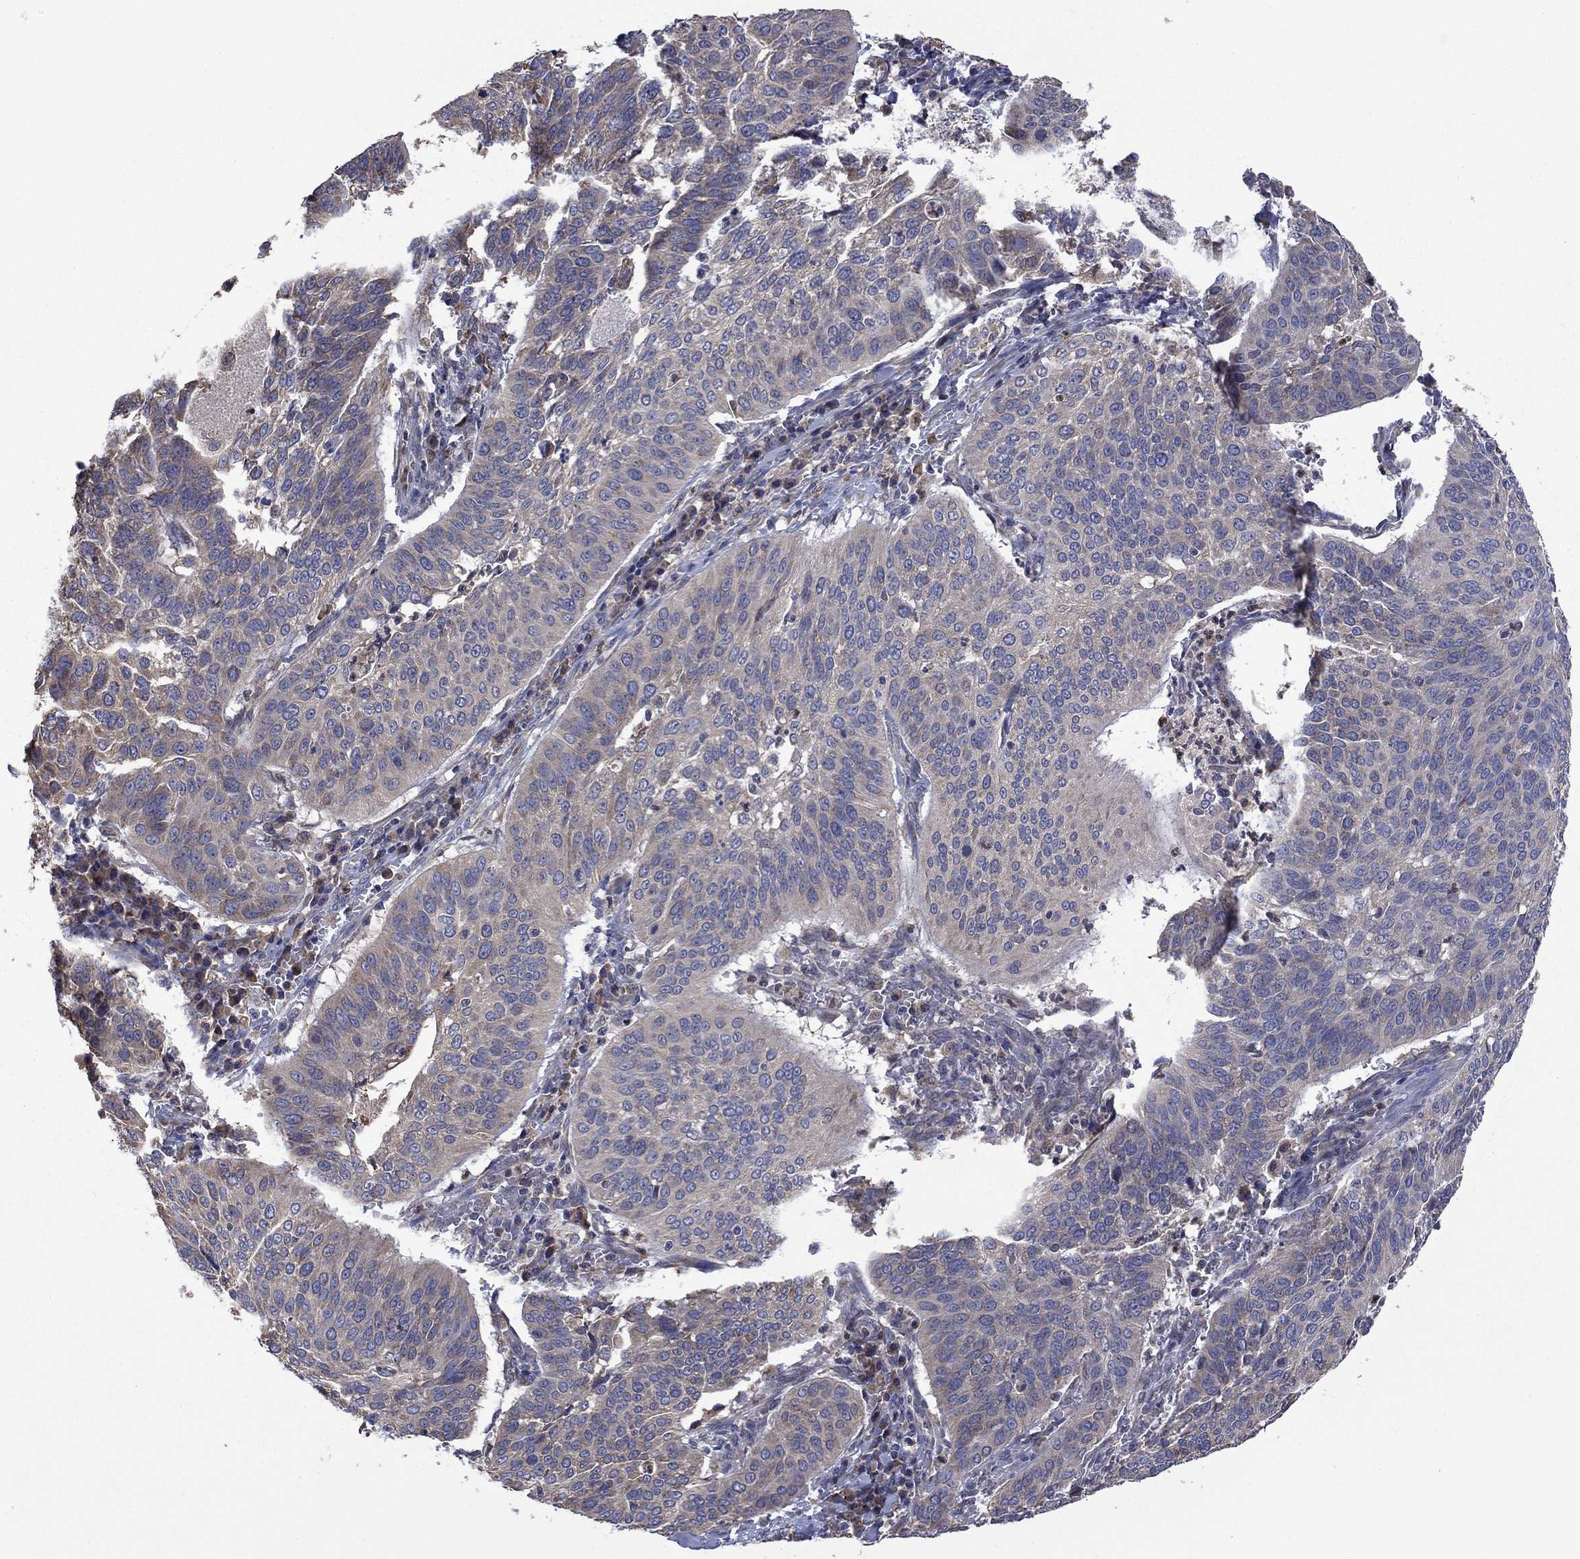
{"staining": {"intensity": "weak", "quantity": "<25%", "location": "cytoplasmic/membranous"}, "tissue": "cervical cancer", "cell_type": "Tumor cells", "image_type": "cancer", "snomed": [{"axis": "morphology", "description": "Normal tissue, NOS"}, {"axis": "morphology", "description": "Squamous cell carcinoma, NOS"}, {"axis": "topography", "description": "Cervix"}], "caption": "Immunohistochemistry (IHC) histopathology image of human cervical squamous cell carcinoma stained for a protein (brown), which shows no positivity in tumor cells. The staining was performed using DAB to visualize the protein expression in brown, while the nuclei were stained in blue with hematoxylin (Magnification: 20x).", "gene": "FURIN", "patient": {"sex": "female", "age": 39}}